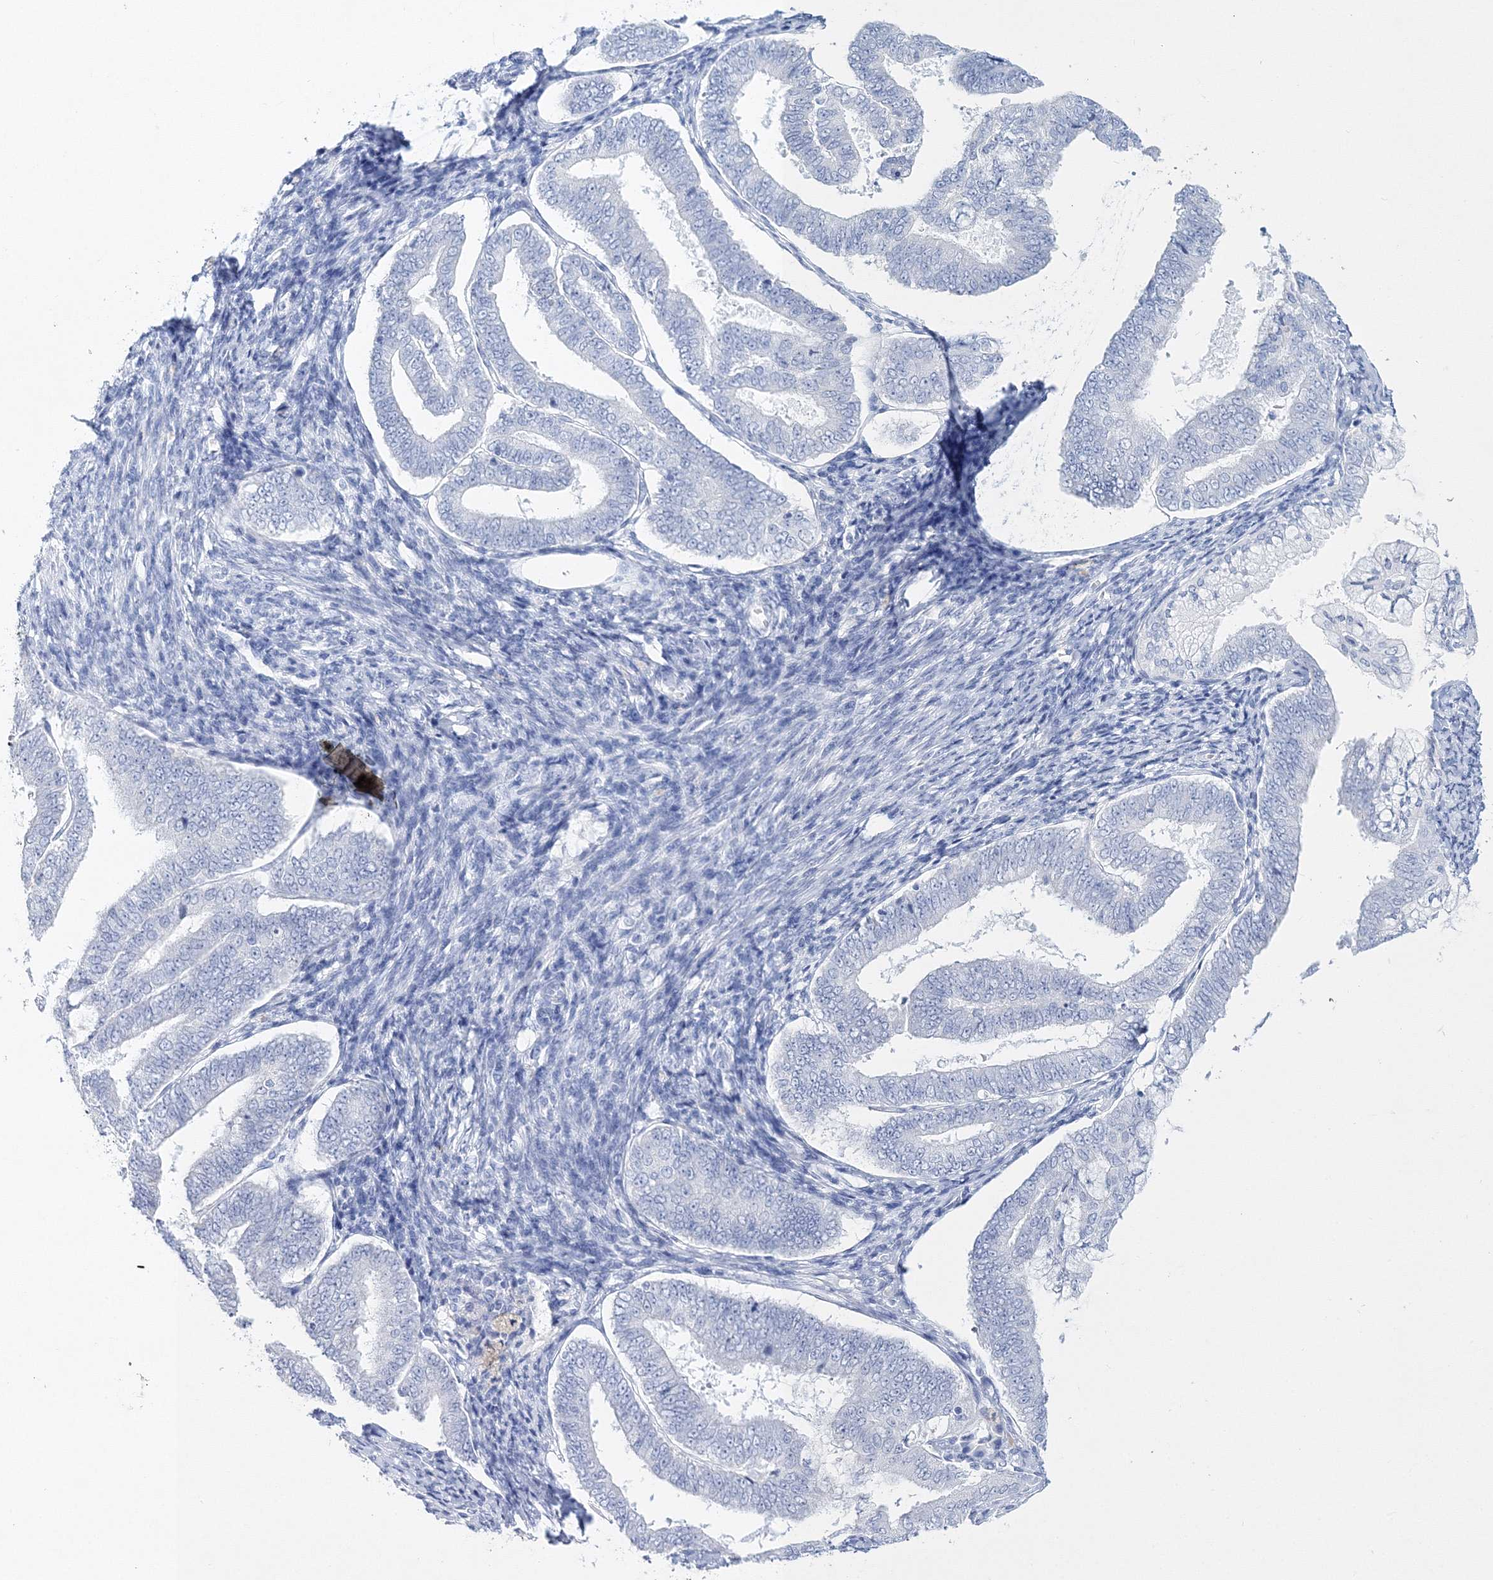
{"staining": {"intensity": "negative", "quantity": "none", "location": "none"}, "tissue": "endometrial cancer", "cell_type": "Tumor cells", "image_type": "cancer", "snomed": [{"axis": "morphology", "description": "Adenocarcinoma, NOS"}, {"axis": "topography", "description": "Endometrium"}], "caption": "Protein analysis of endometrial cancer (adenocarcinoma) reveals no significant staining in tumor cells. (DAB (3,3'-diaminobenzidine) immunohistochemistry with hematoxylin counter stain).", "gene": "MYOZ2", "patient": {"sex": "female", "age": 63}}